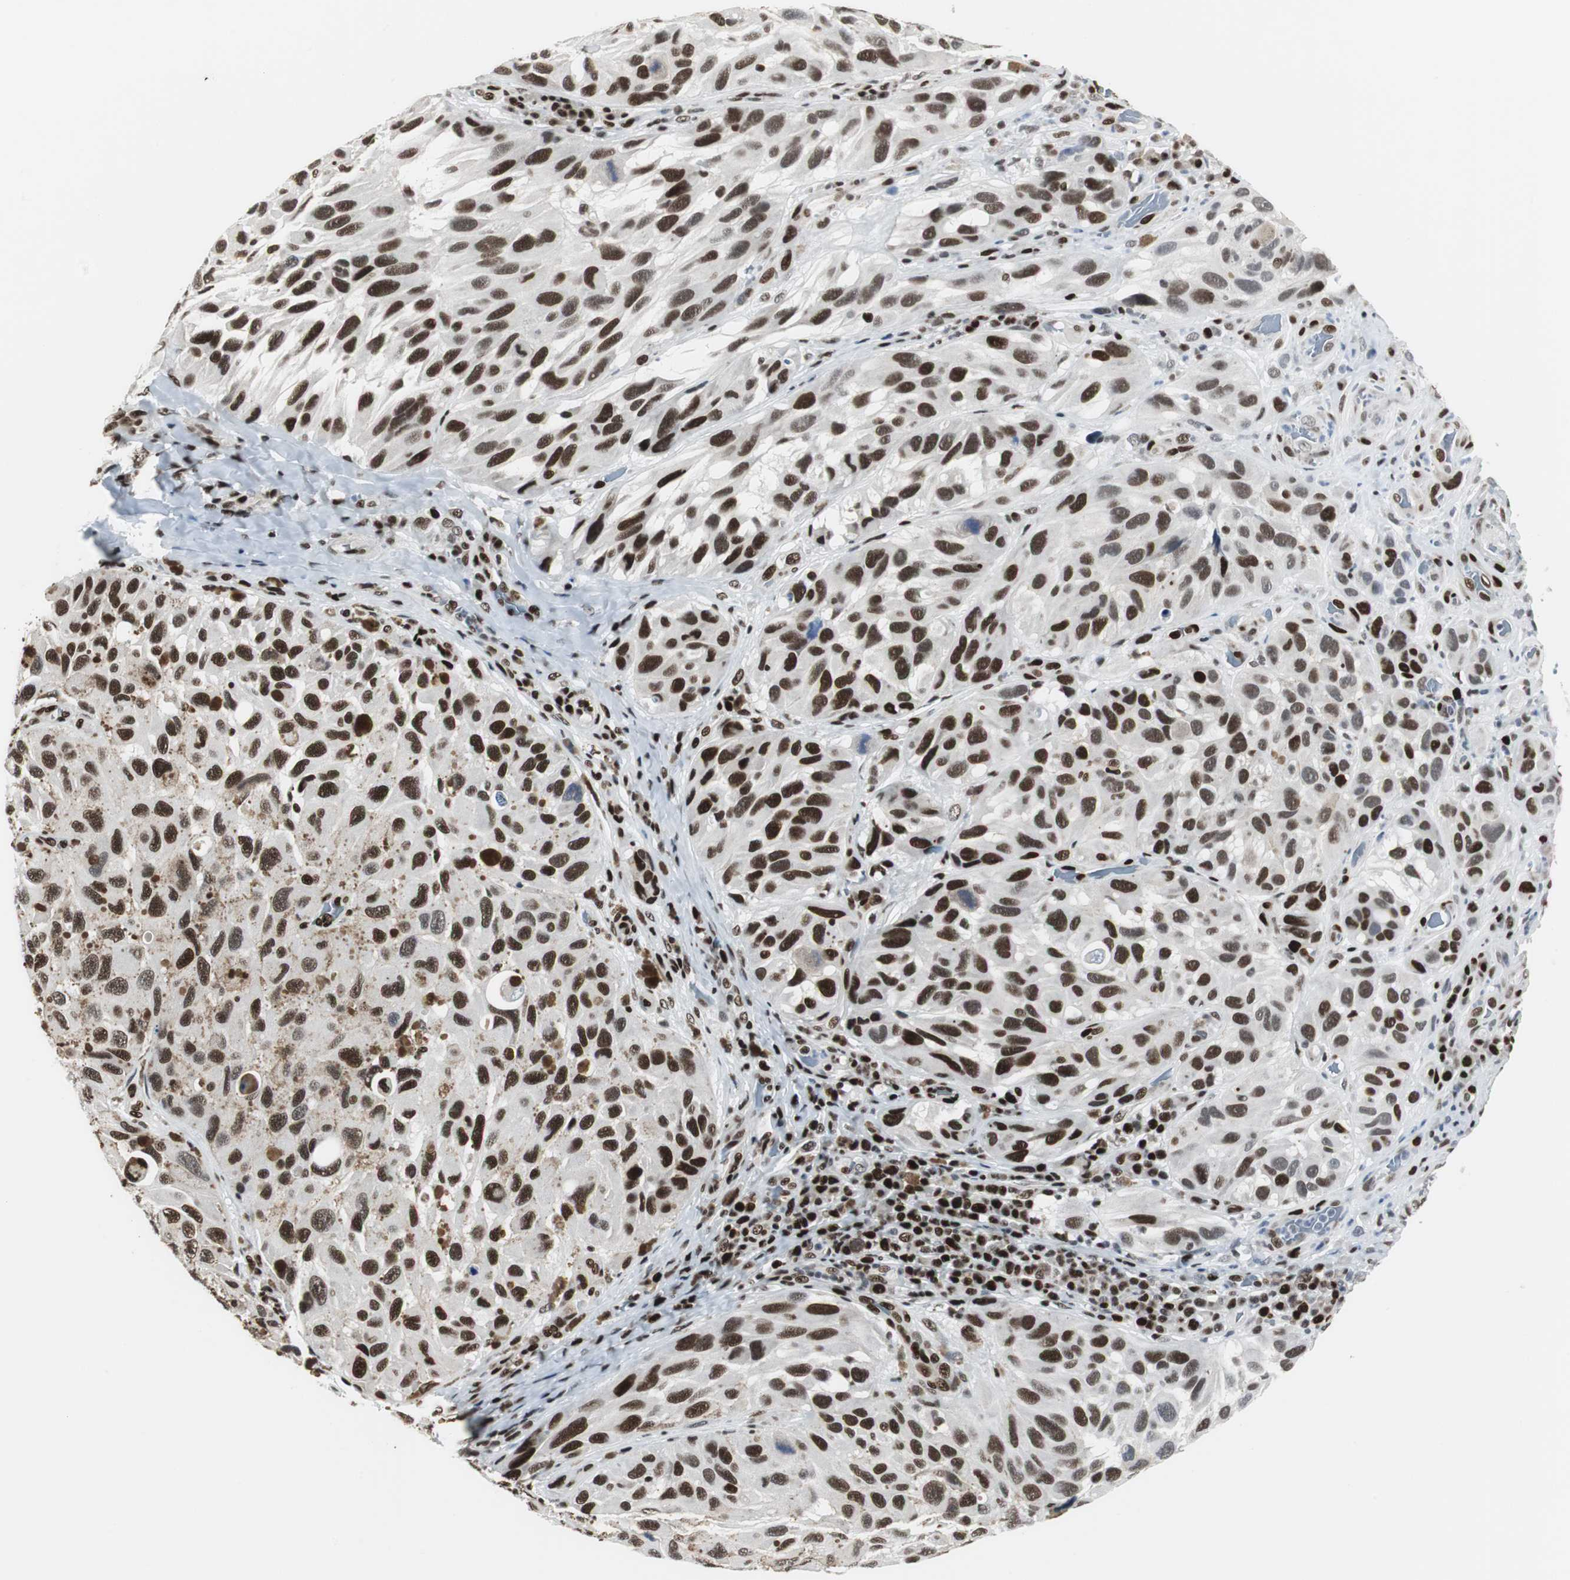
{"staining": {"intensity": "strong", "quantity": ">75%", "location": "nuclear"}, "tissue": "melanoma", "cell_type": "Tumor cells", "image_type": "cancer", "snomed": [{"axis": "morphology", "description": "Malignant melanoma, NOS"}, {"axis": "topography", "description": "Skin"}], "caption": "IHC image of neoplastic tissue: malignant melanoma stained using immunohistochemistry shows high levels of strong protein expression localized specifically in the nuclear of tumor cells, appearing as a nuclear brown color.", "gene": "MEF2D", "patient": {"sex": "female", "age": 73}}